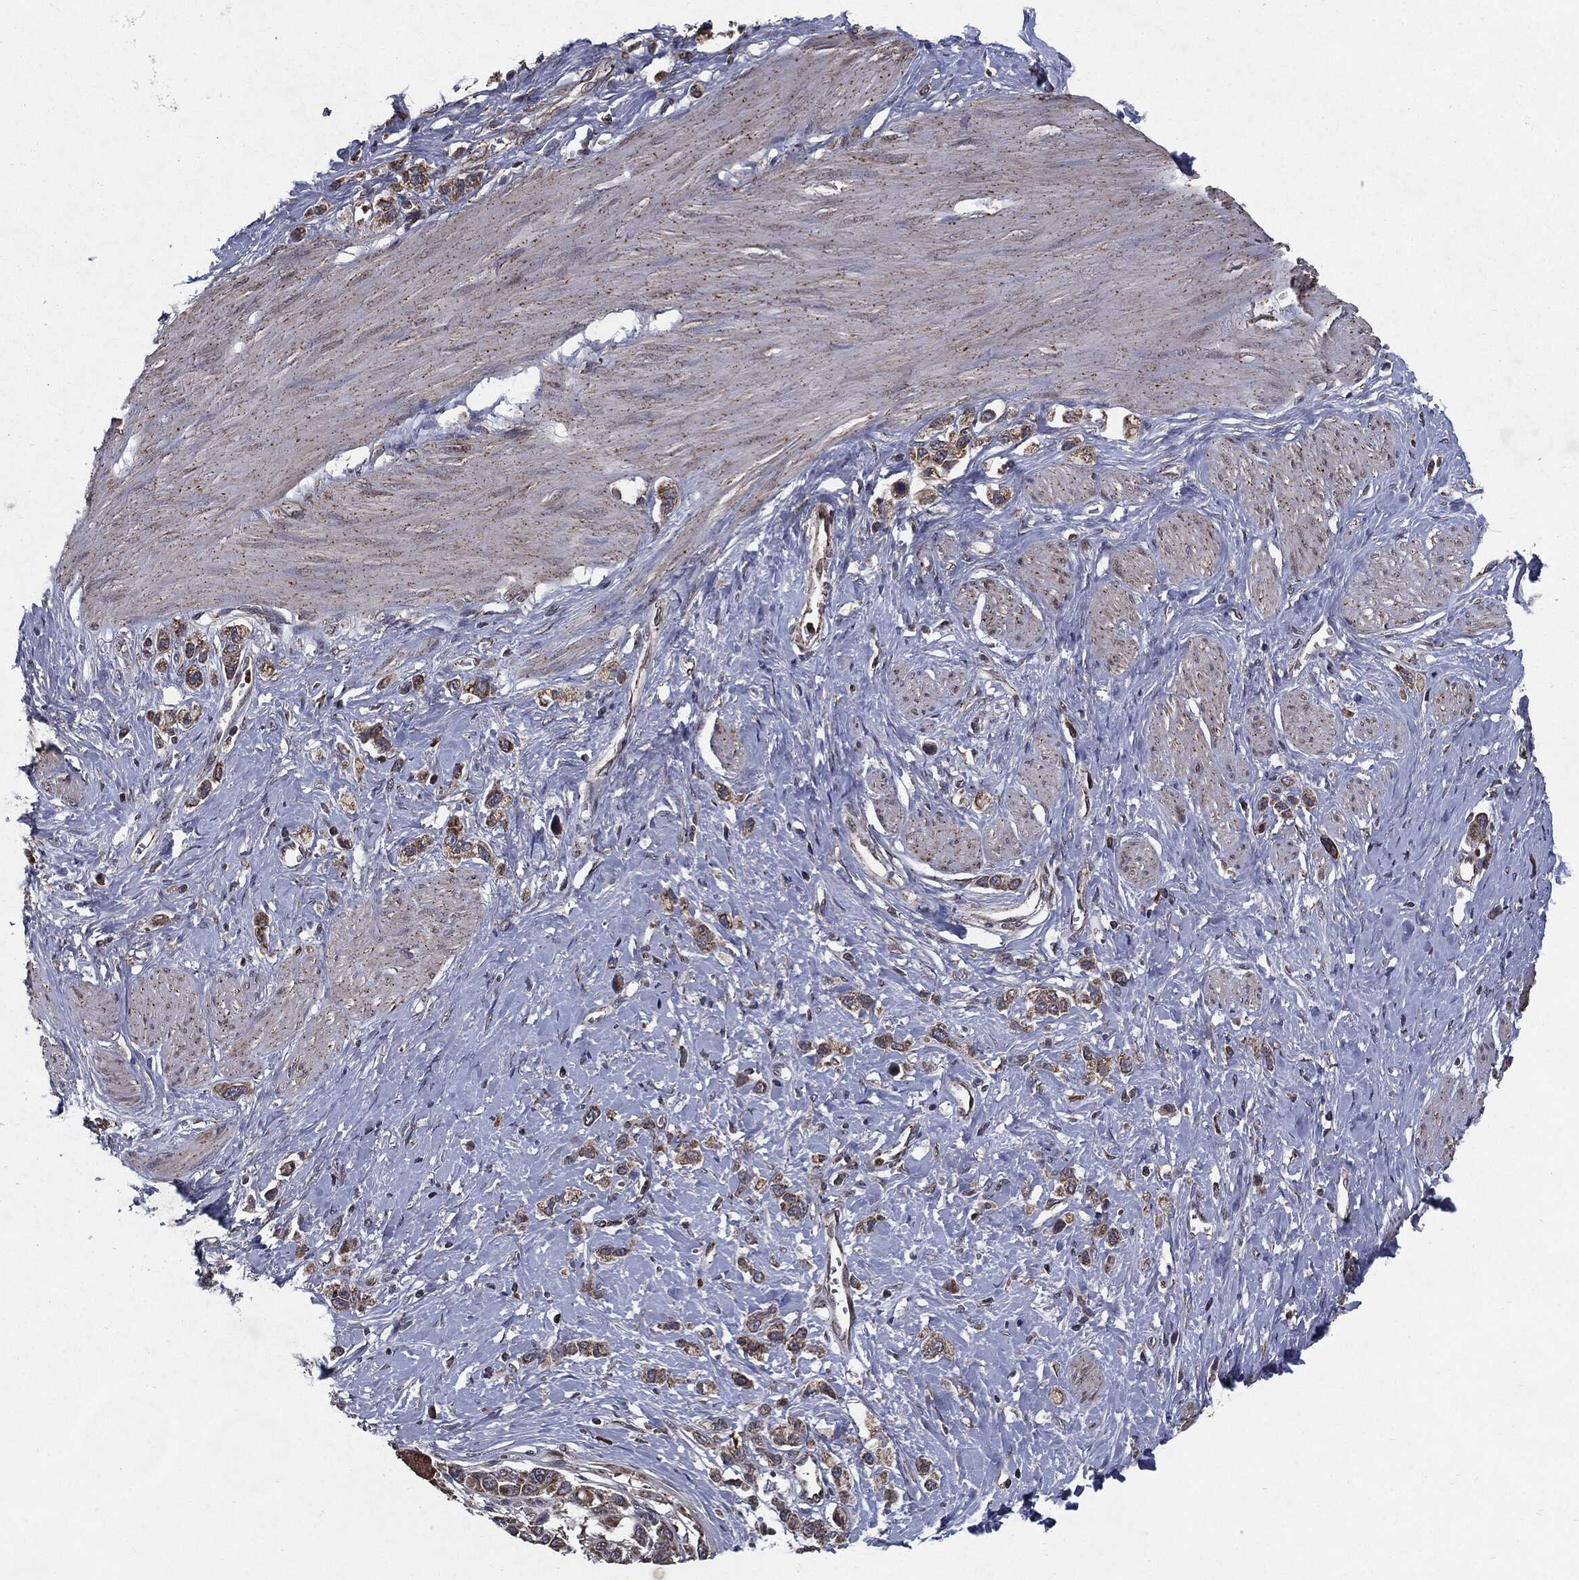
{"staining": {"intensity": "moderate", "quantity": "25%-75%", "location": "cytoplasmic/membranous"}, "tissue": "stomach cancer", "cell_type": "Tumor cells", "image_type": "cancer", "snomed": [{"axis": "morphology", "description": "Normal tissue, NOS"}, {"axis": "morphology", "description": "Adenocarcinoma, NOS"}, {"axis": "morphology", "description": "Adenocarcinoma, High grade"}, {"axis": "topography", "description": "Stomach, upper"}, {"axis": "topography", "description": "Stomach"}], "caption": "Immunohistochemistry (IHC) photomicrograph of stomach cancer stained for a protein (brown), which demonstrates medium levels of moderate cytoplasmic/membranous positivity in approximately 25%-75% of tumor cells.", "gene": "HDAC5", "patient": {"sex": "female", "age": 65}}